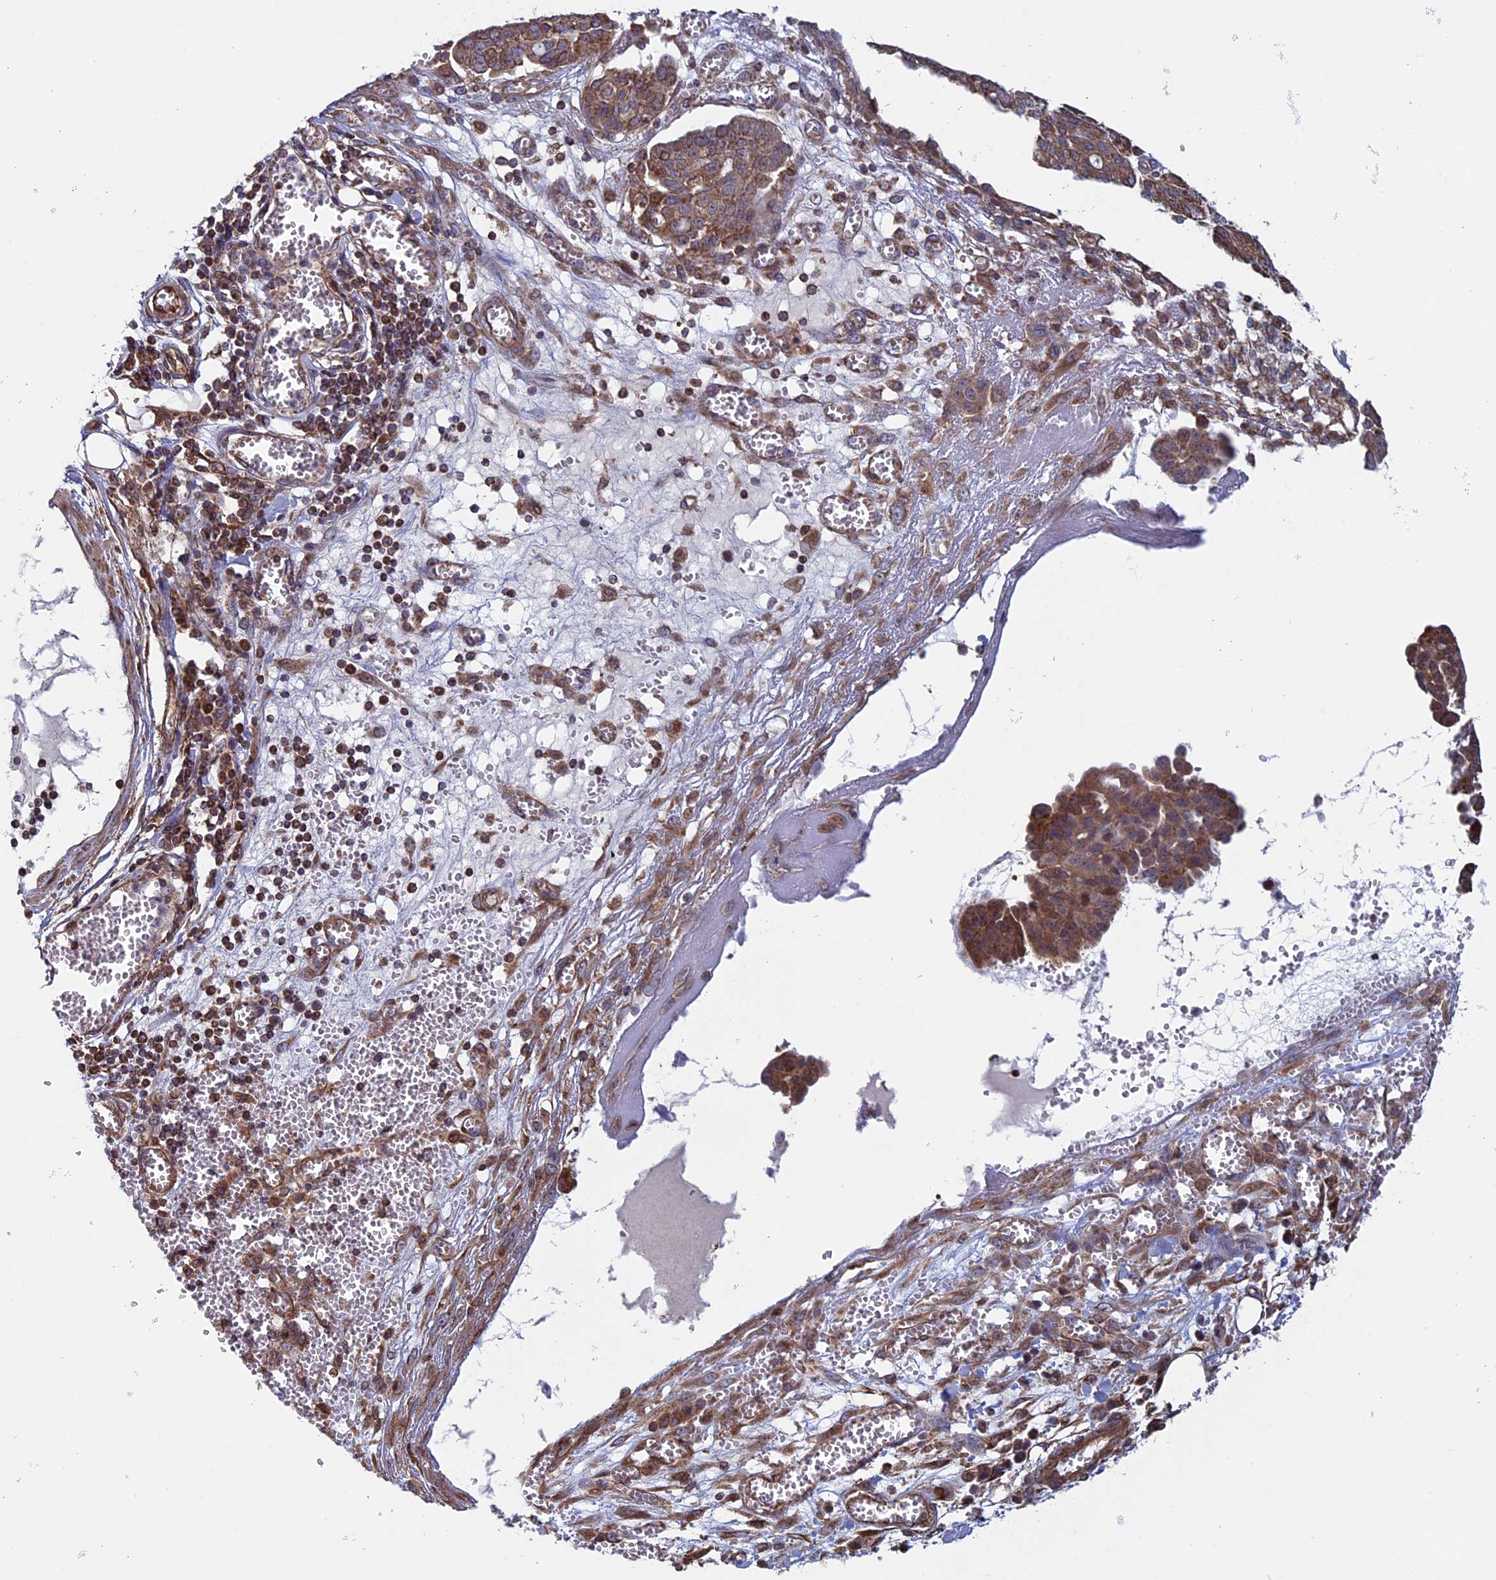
{"staining": {"intensity": "moderate", "quantity": ">75%", "location": "cytoplasmic/membranous"}, "tissue": "ovarian cancer", "cell_type": "Tumor cells", "image_type": "cancer", "snomed": [{"axis": "morphology", "description": "Cystadenocarcinoma, serous, NOS"}, {"axis": "topography", "description": "Soft tissue"}, {"axis": "topography", "description": "Ovary"}], "caption": "A brown stain shows moderate cytoplasmic/membranous expression of a protein in serous cystadenocarcinoma (ovarian) tumor cells. (DAB (3,3'-diaminobenzidine) IHC, brown staining for protein, blue staining for nuclei).", "gene": "CCDC8", "patient": {"sex": "female", "age": 57}}